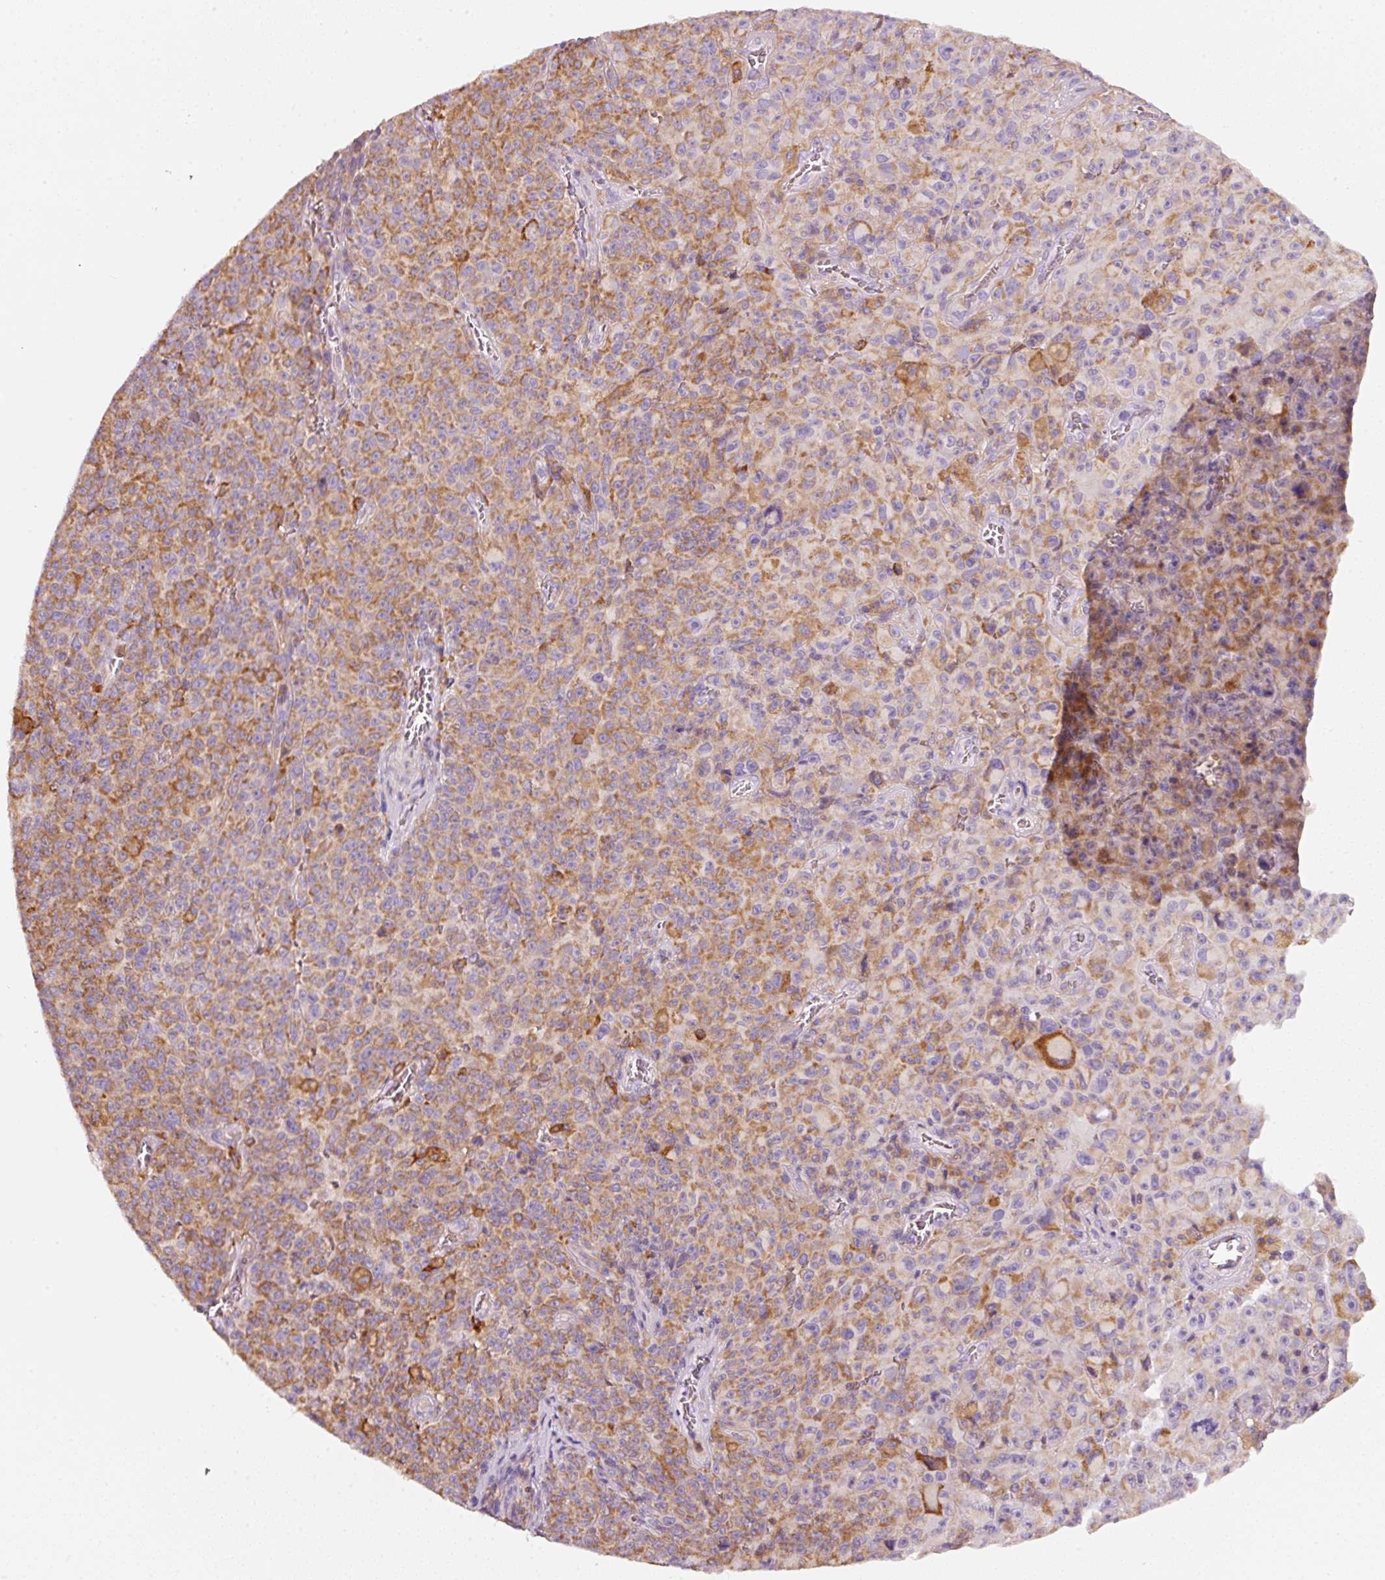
{"staining": {"intensity": "moderate", "quantity": "25%-75%", "location": "cytoplasmic/membranous"}, "tissue": "melanoma", "cell_type": "Tumor cells", "image_type": "cancer", "snomed": [{"axis": "morphology", "description": "Malignant melanoma, NOS"}, {"axis": "topography", "description": "Skin"}], "caption": "Protein expression analysis of human malignant melanoma reveals moderate cytoplasmic/membranous expression in about 25%-75% of tumor cells. The protein is stained brown, and the nuclei are stained in blue (DAB IHC with brightfield microscopy, high magnification).", "gene": "IQGAP2", "patient": {"sex": "female", "age": 82}}